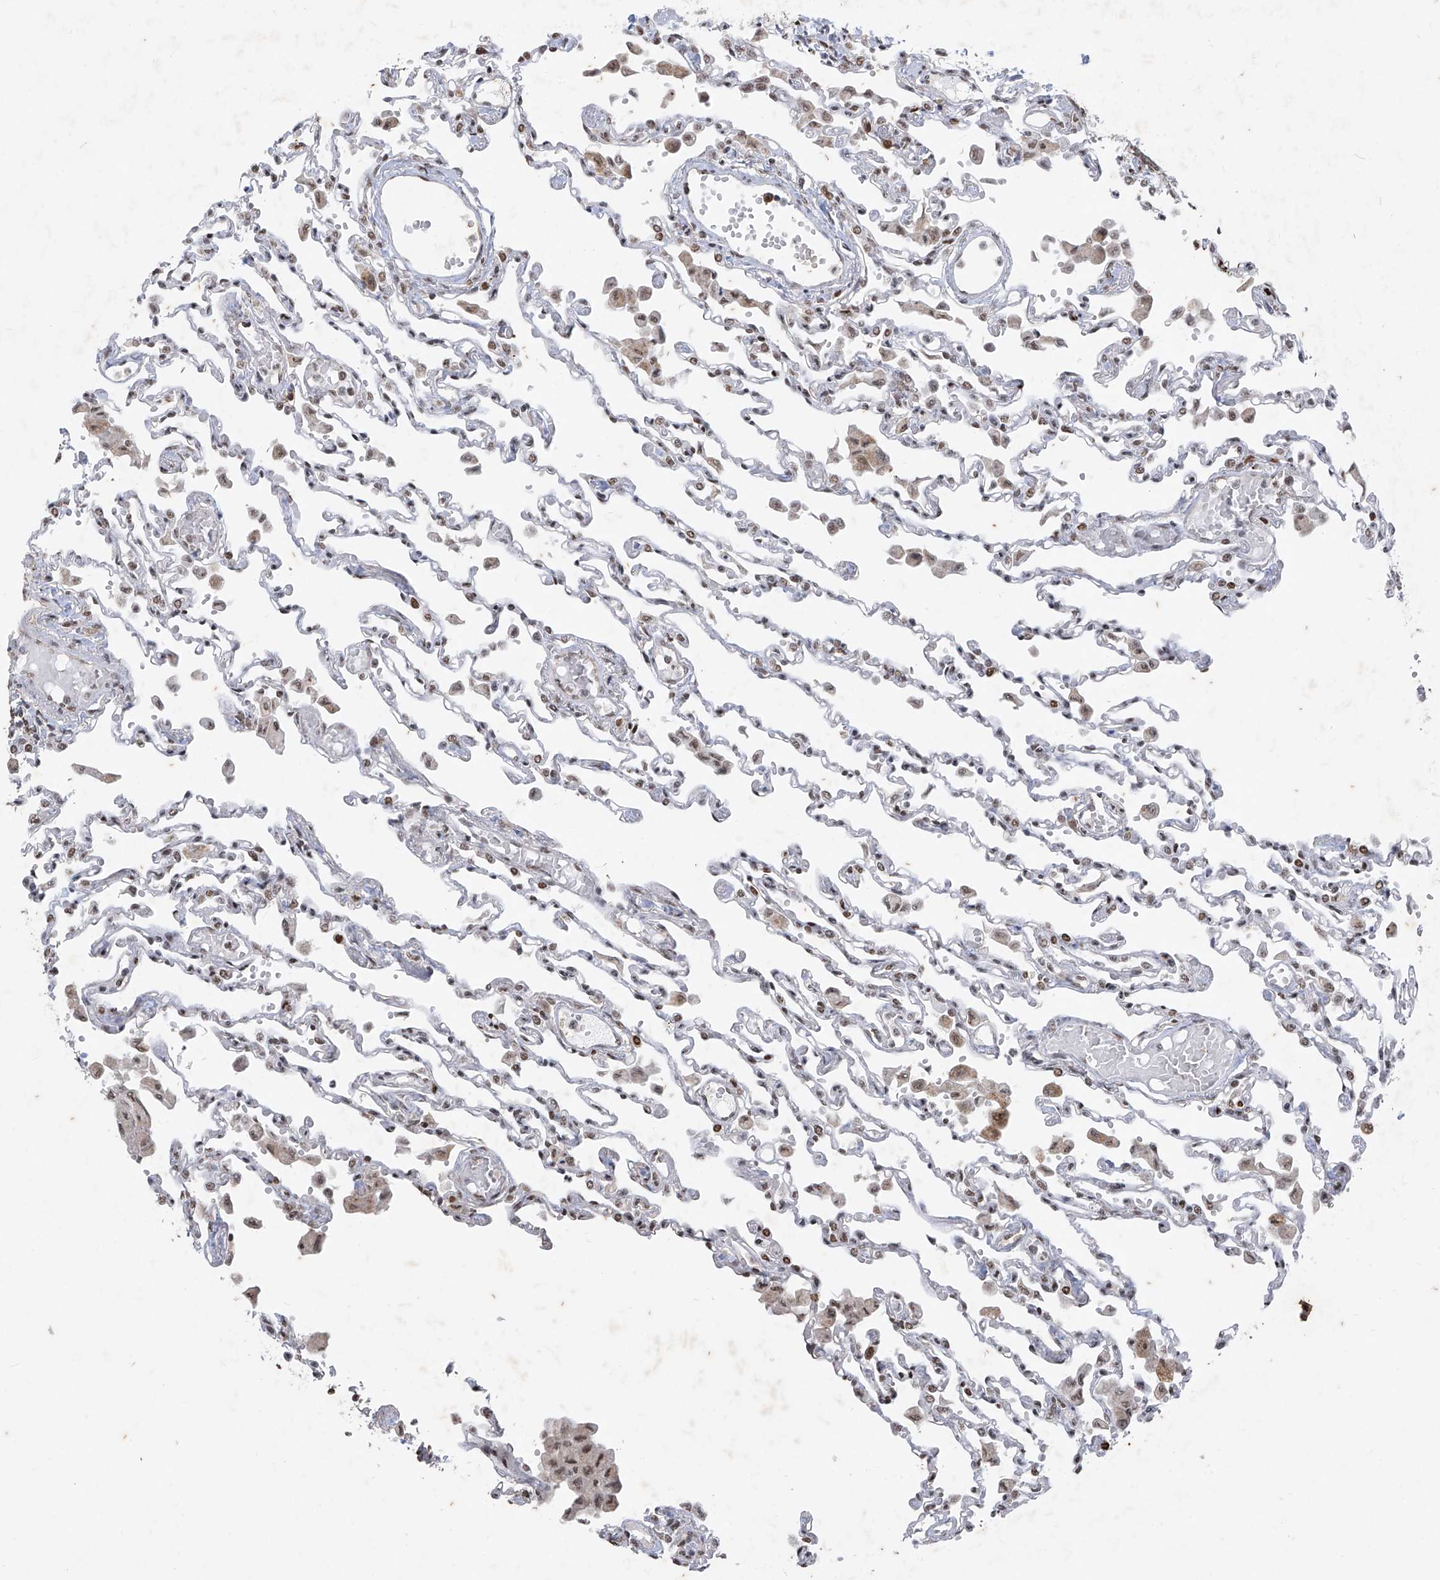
{"staining": {"intensity": "moderate", "quantity": "<25%", "location": "nuclear"}, "tissue": "lung", "cell_type": "Alveolar cells", "image_type": "normal", "snomed": [{"axis": "morphology", "description": "Normal tissue, NOS"}, {"axis": "topography", "description": "Bronchus"}, {"axis": "topography", "description": "Lung"}], "caption": "Immunohistochemistry (IHC) of normal lung shows low levels of moderate nuclear positivity in about <25% of alveolar cells.", "gene": "TFEC", "patient": {"sex": "female", "age": 49}}